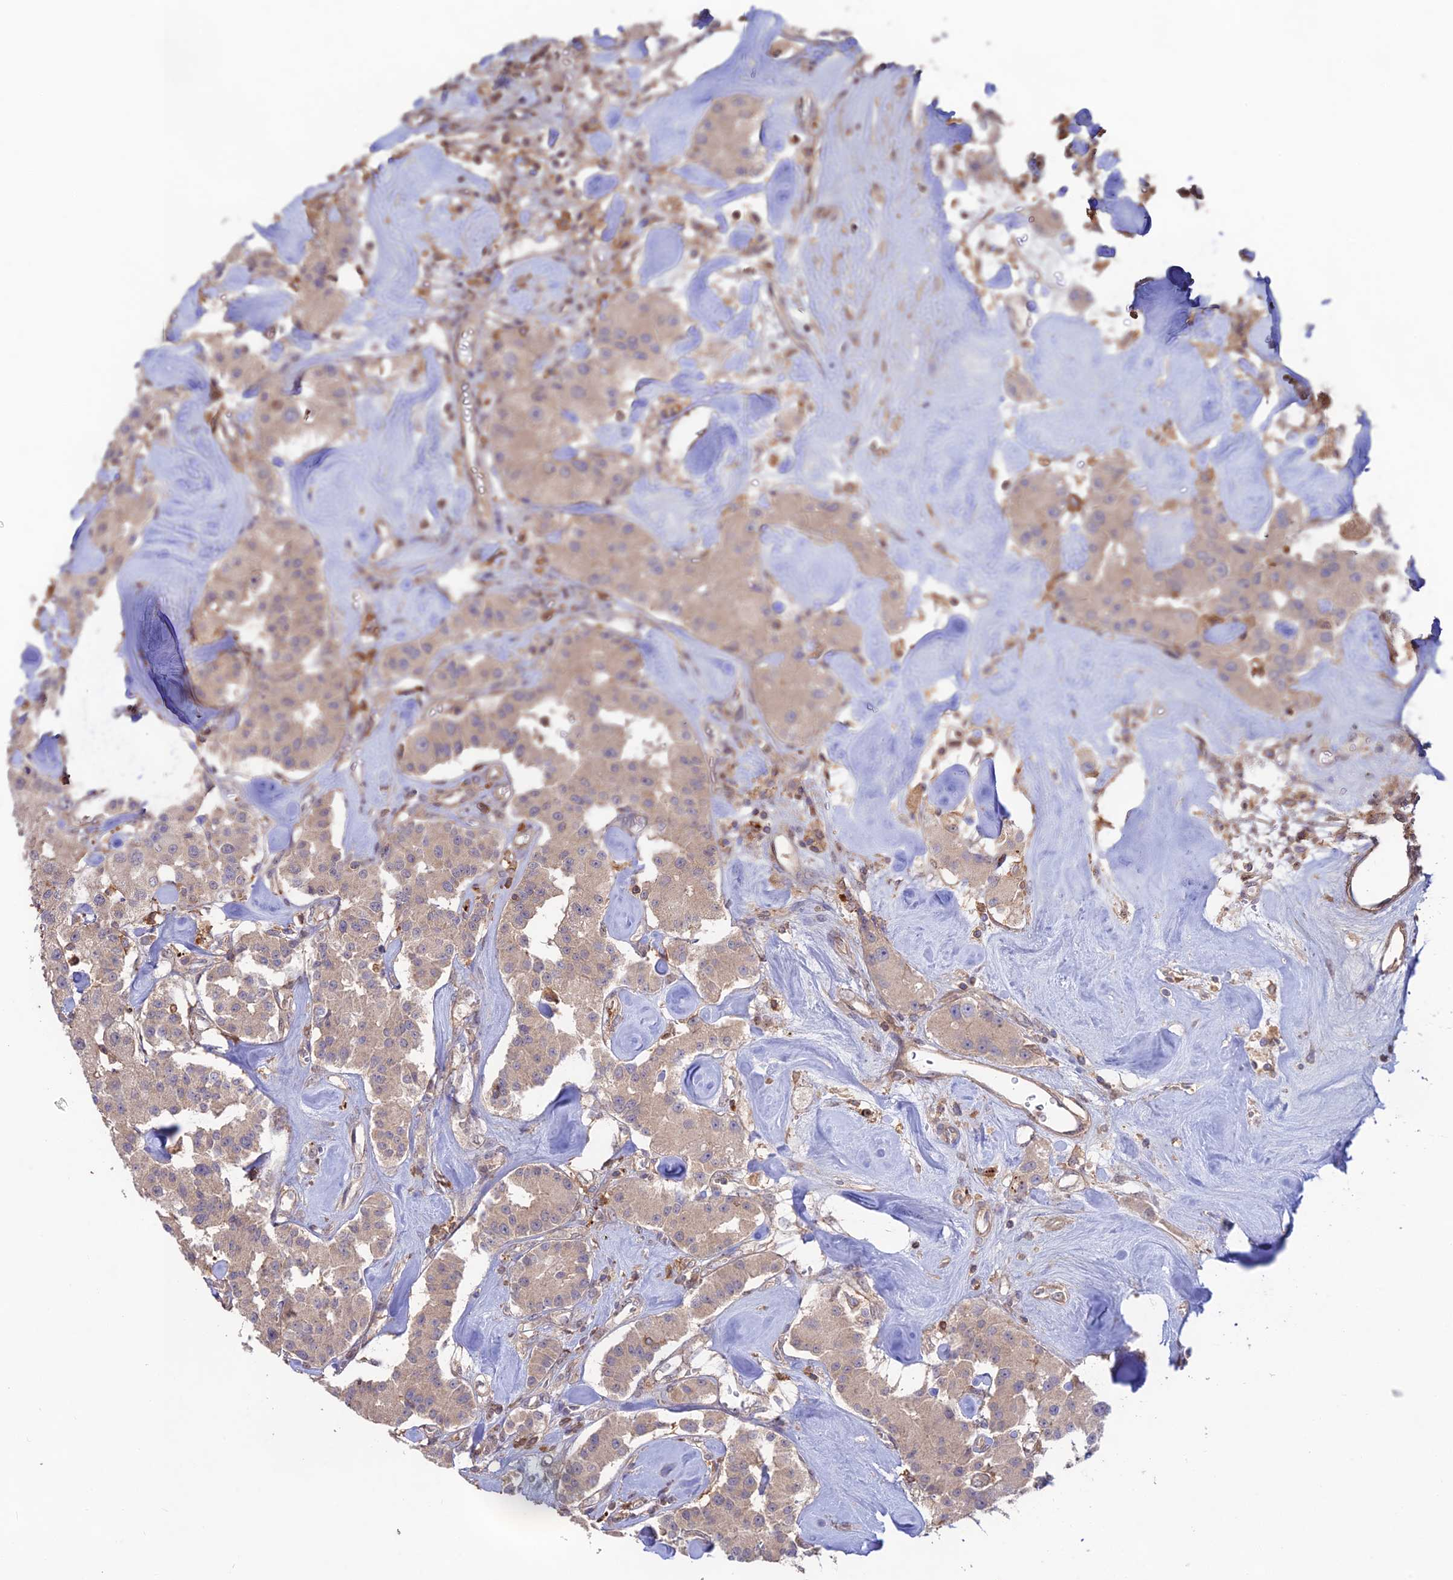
{"staining": {"intensity": "weak", "quantity": ">75%", "location": "cytoplasmic/membranous"}, "tissue": "carcinoid", "cell_type": "Tumor cells", "image_type": "cancer", "snomed": [{"axis": "morphology", "description": "Carcinoid, malignant, NOS"}, {"axis": "topography", "description": "Pancreas"}], "caption": "Immunohistochemical staining of carcinoid (malignant) reveals low levels of weak cytoplasmic/membranous protein positivity in about >75% of tumor cells.", "gene": "CLCF1", "patient": {"sex": "male", "age": 41}}